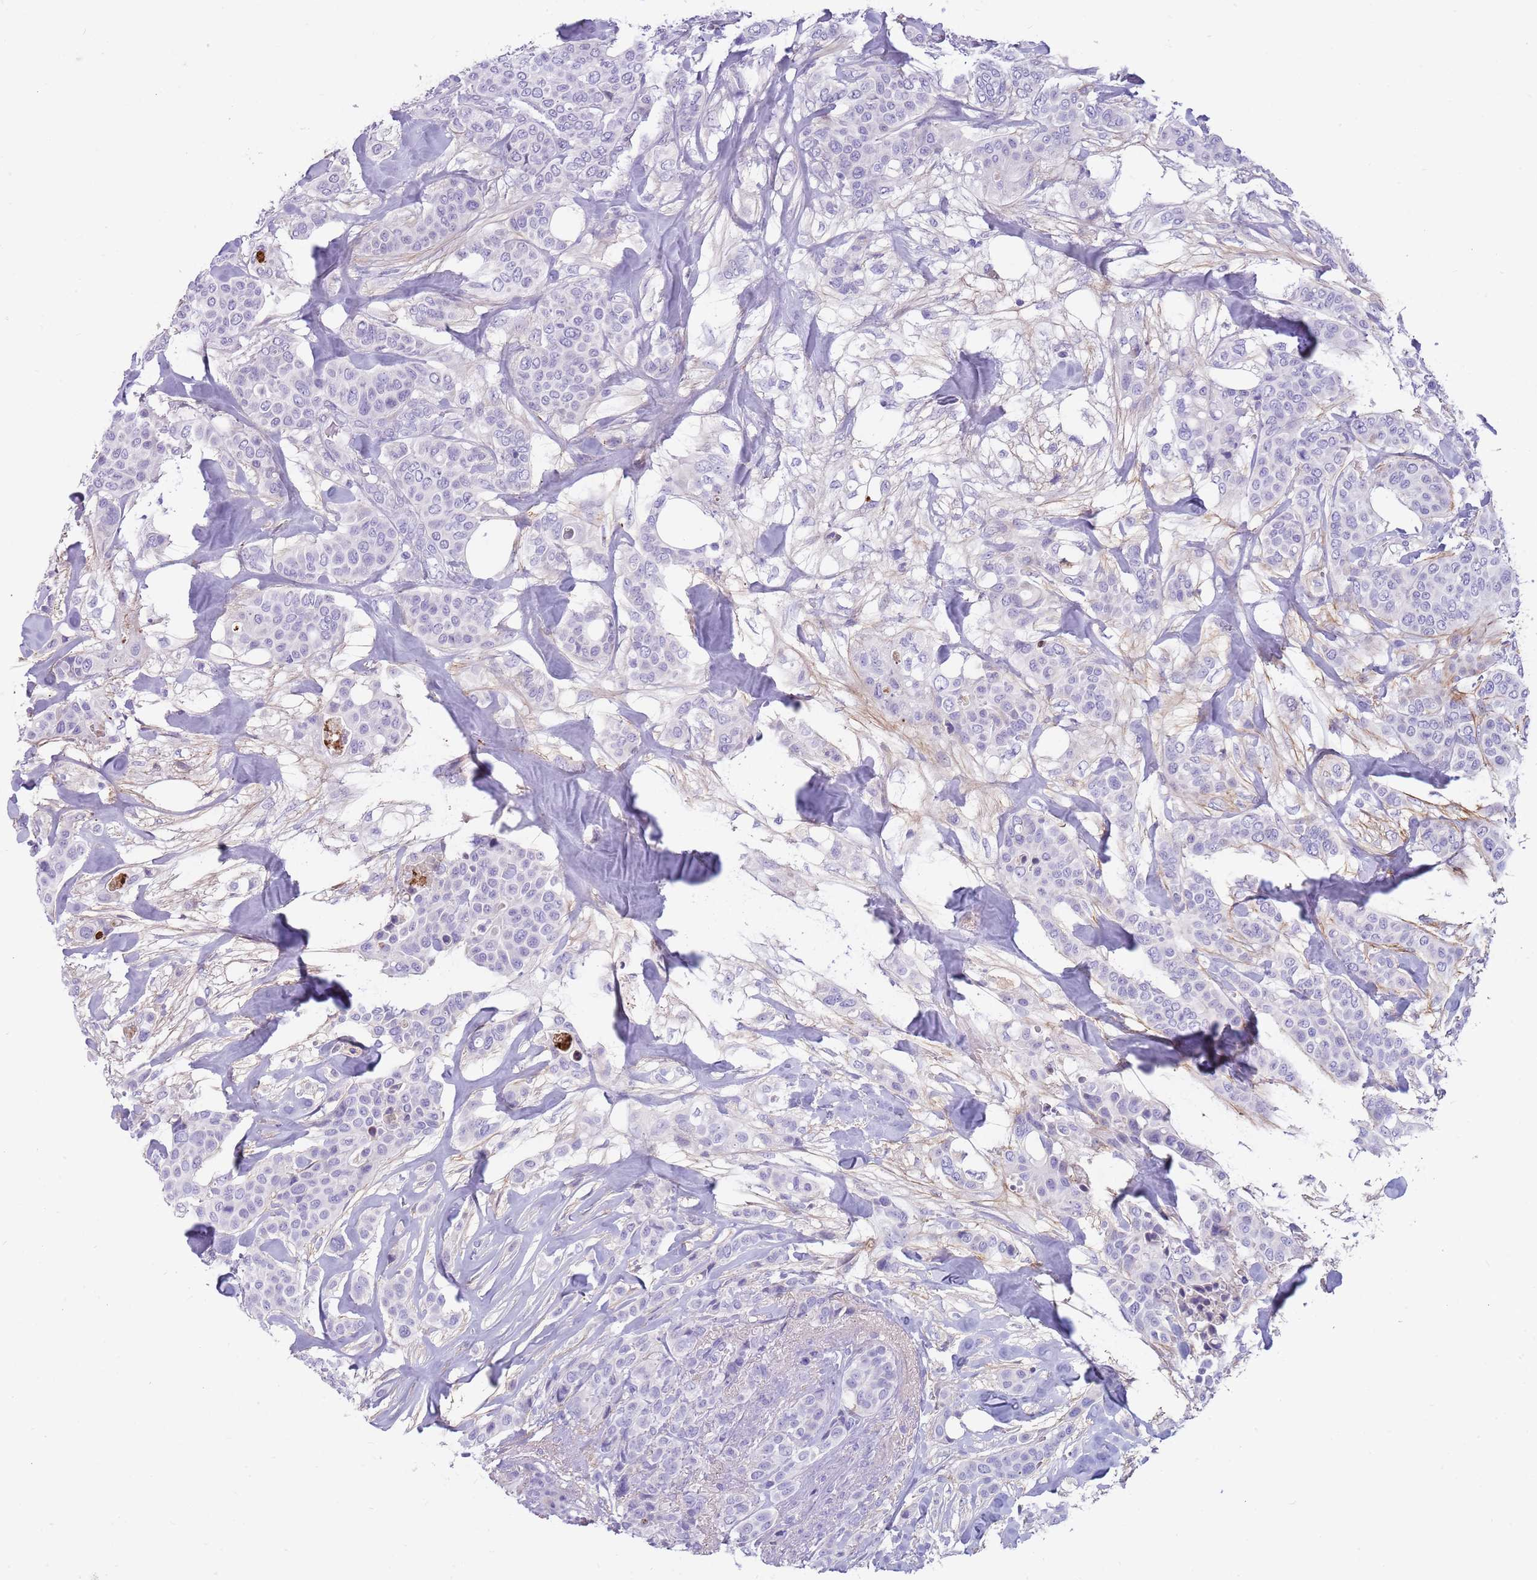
{"staining": {"intensity": "negative", "quantity": "none", "location": "none"}, "tissue": "breast cancer", "cell_type": "Tumor cells", "image_type": "cancer", "snomed": [{"axis": "morphology", "description": "Lobular carcinoma"}, {"axis": "topography", "description": "Breast"}], "caption": "Tumor cells show no significant protein positivity in breast lobular carcinoma.", "gene": "LEPROTL1", "patient": {"sex": "female", "age": 51}}